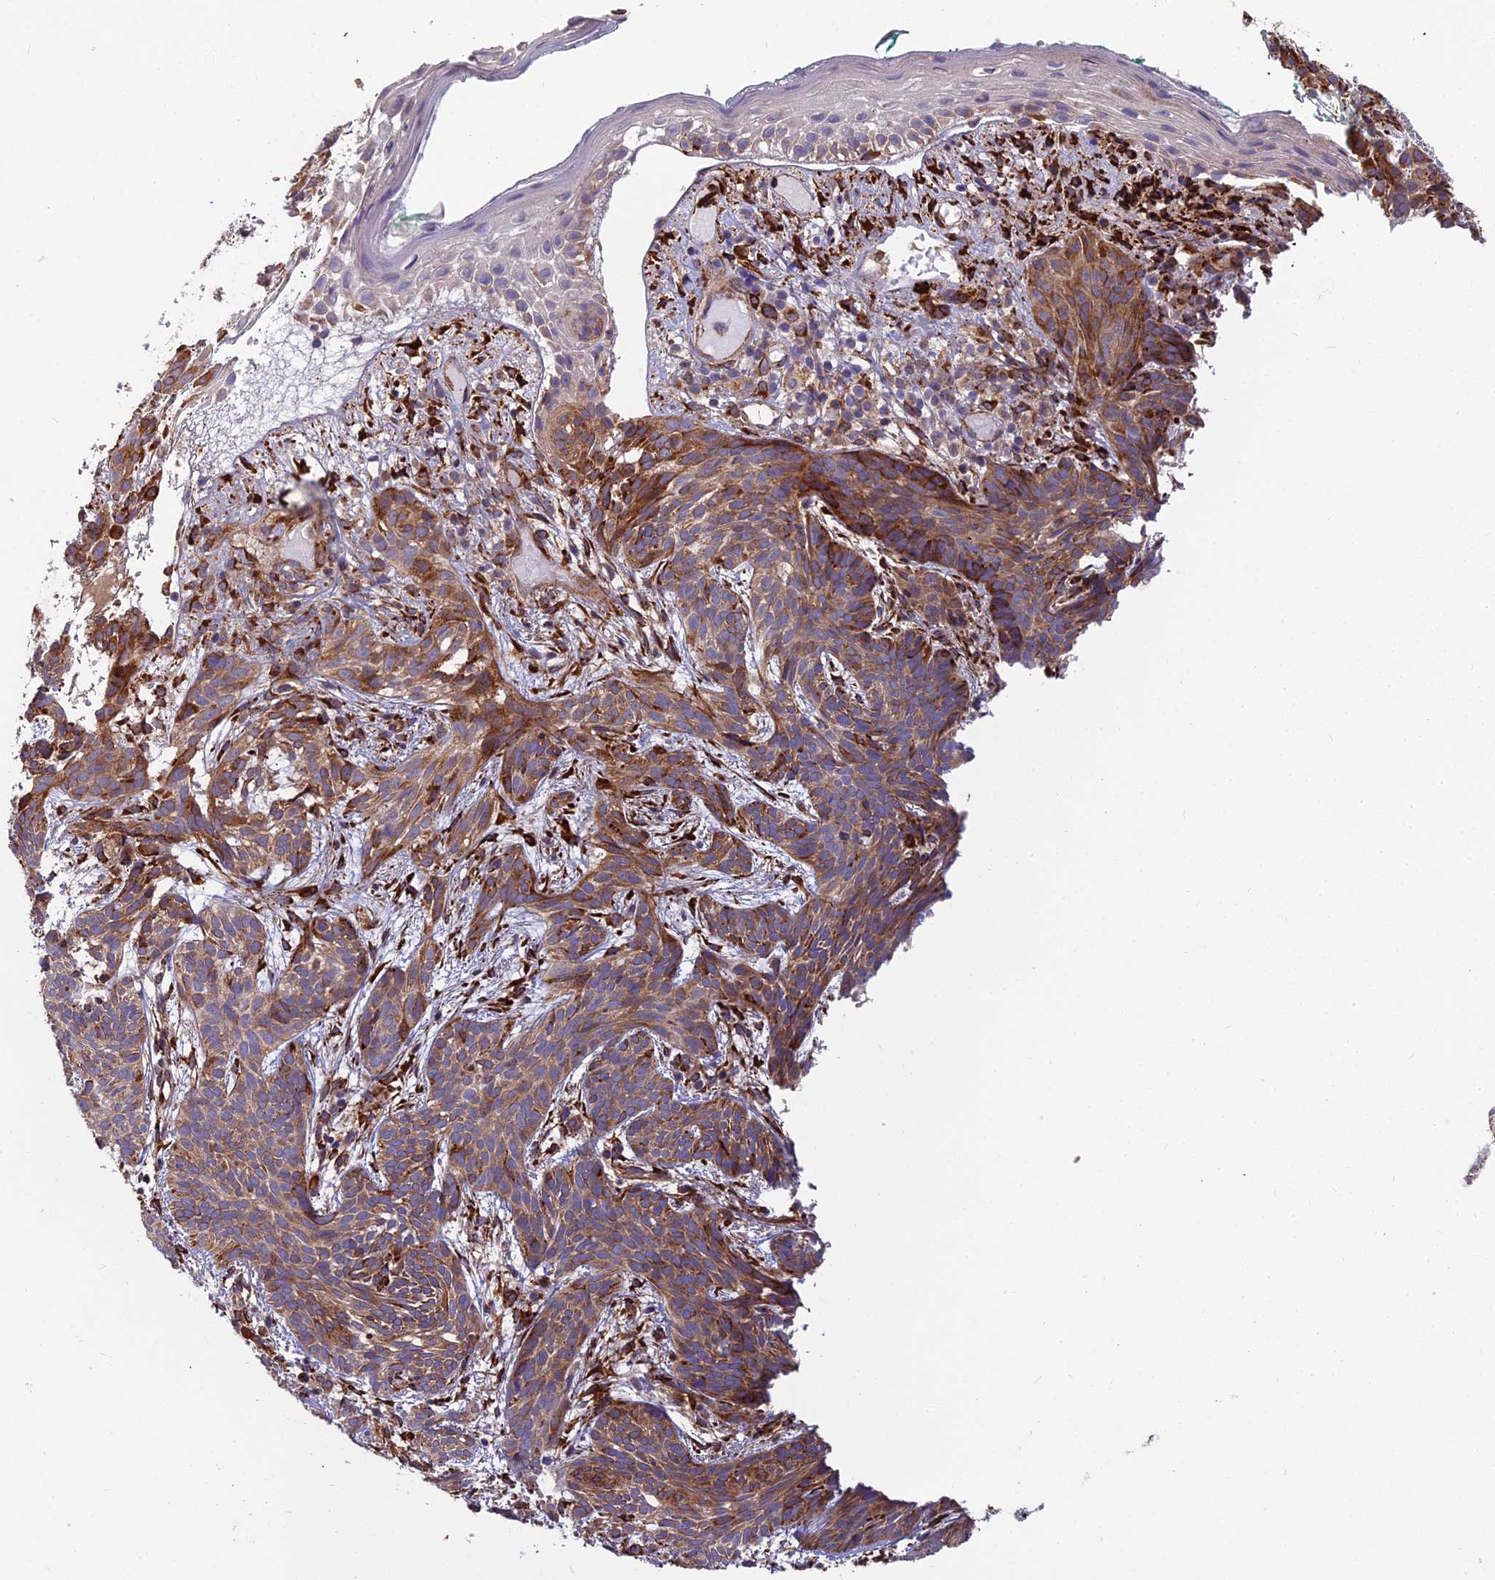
{"staining": {"intensity": "moderate", "quantity": ">75%", "location": "cytoplasmic/membranous"}, "tissue": "skin cancer", "cell_type": "Tumor cells", "image_type": "cancer", "snomed": [{"axis": "morphology", "description": "Basal cell carcinoma"}, {"axis": "topography", "description": "Skin"}], "caption": "Protein expression analysis of skin basal cell carcinoma displays moderate cytoplasmic/membranous staining in about >75% of tumor cells. Using DAB (3,3'-diaminobenzidine) (brown) and hematoxylin (blue) stains, captured at high magnification using brightfield microscopy.", "gene": "NDUFAF7", "patient": {"sex": "female", "age": 81}}